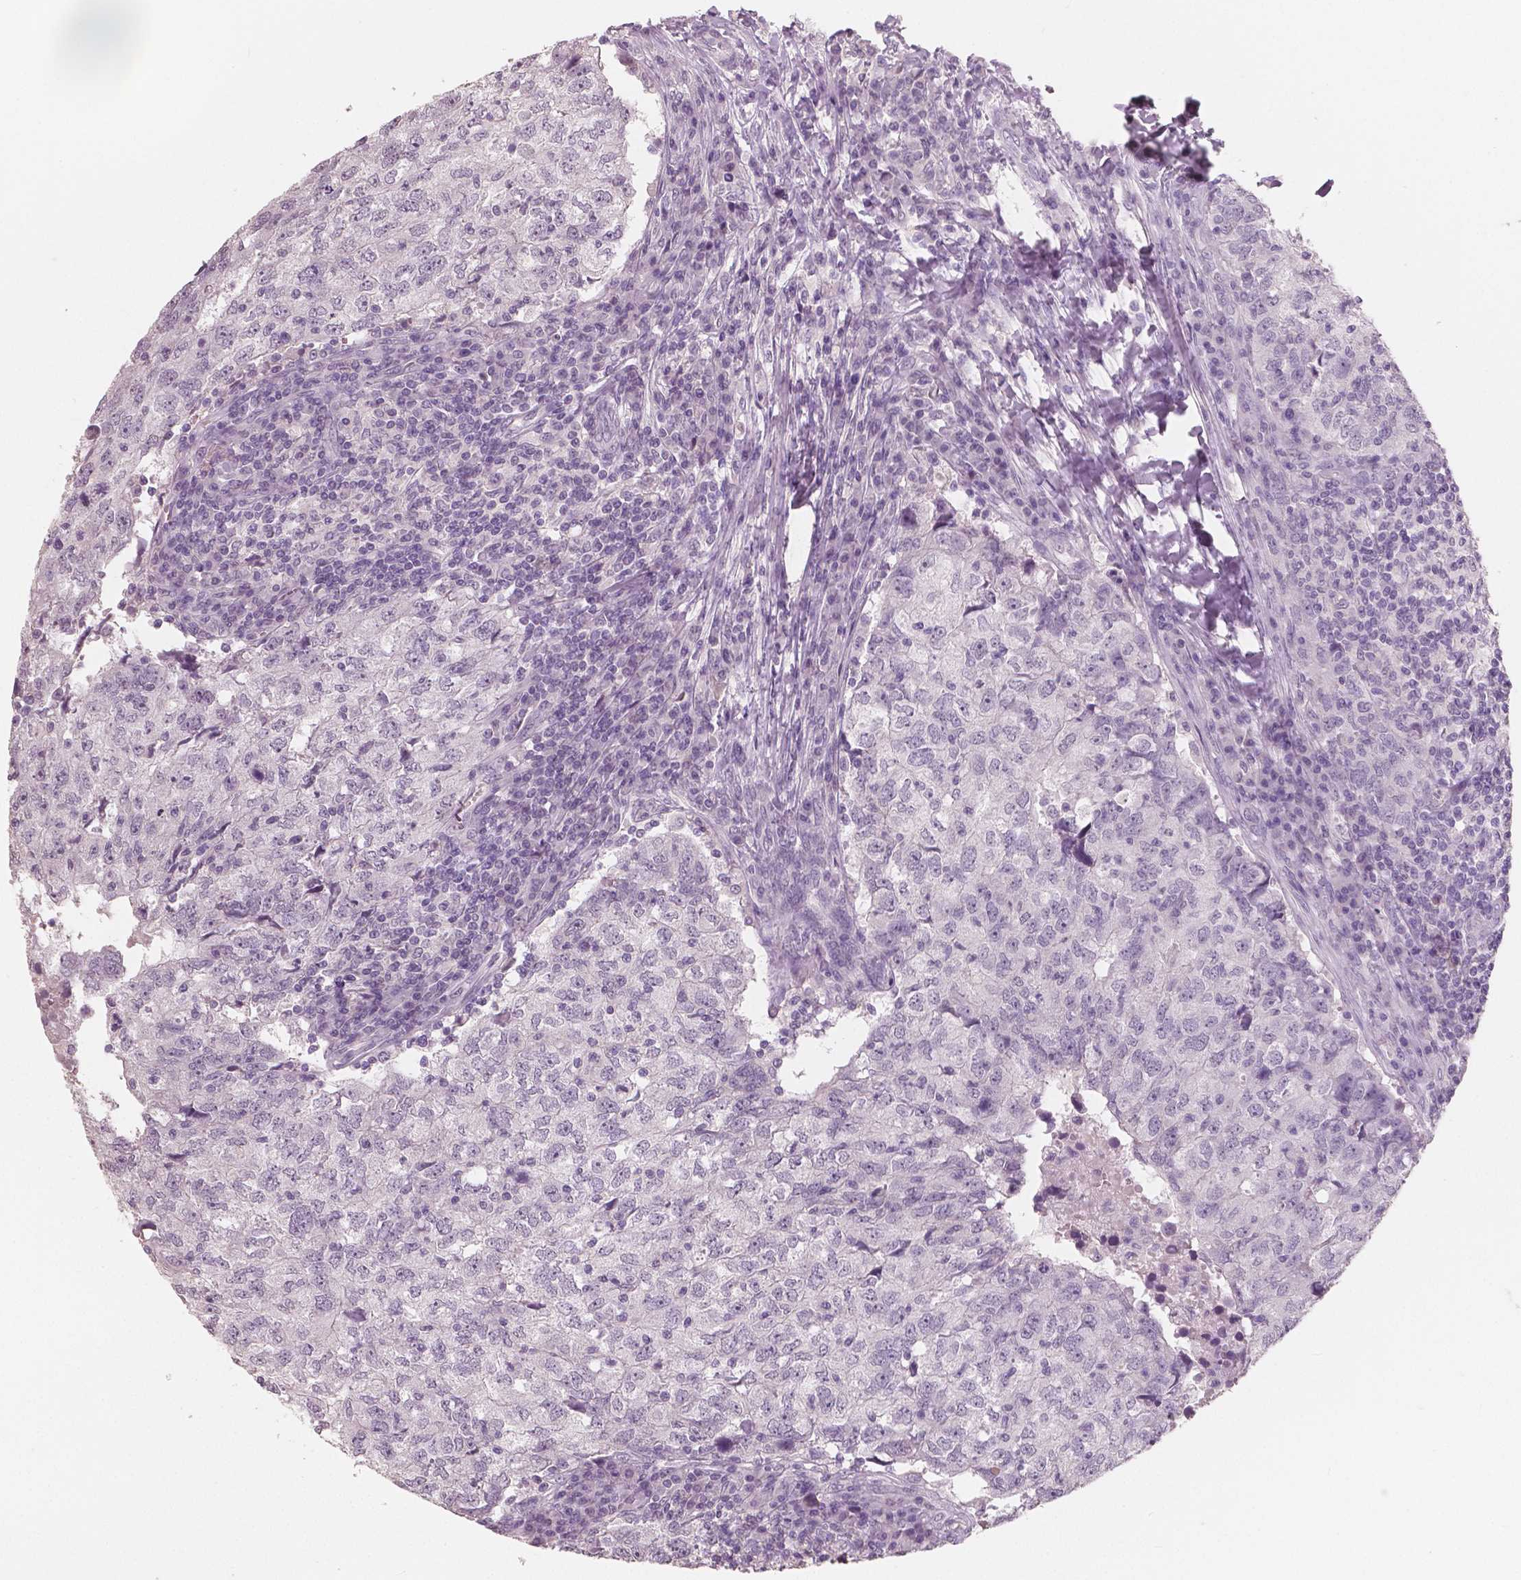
{"staining": {"intensity": "negative", "quantity": "none", "location": "none"}, "tissue": "breast cancer", "cell_type": "Tumor cells", "image_type": "cancer", "snomed": [{"axis": "morphology", "description": "Duct carcinoma"}, {"axis": "topography", "description": "Breast"}], "caption": "DAB immunohistochemical staining of breast cancer demonstrates no significant staining in tumor cells.", "gene": "NECAB1", "patient": {"sex": "female", "age": 30}}